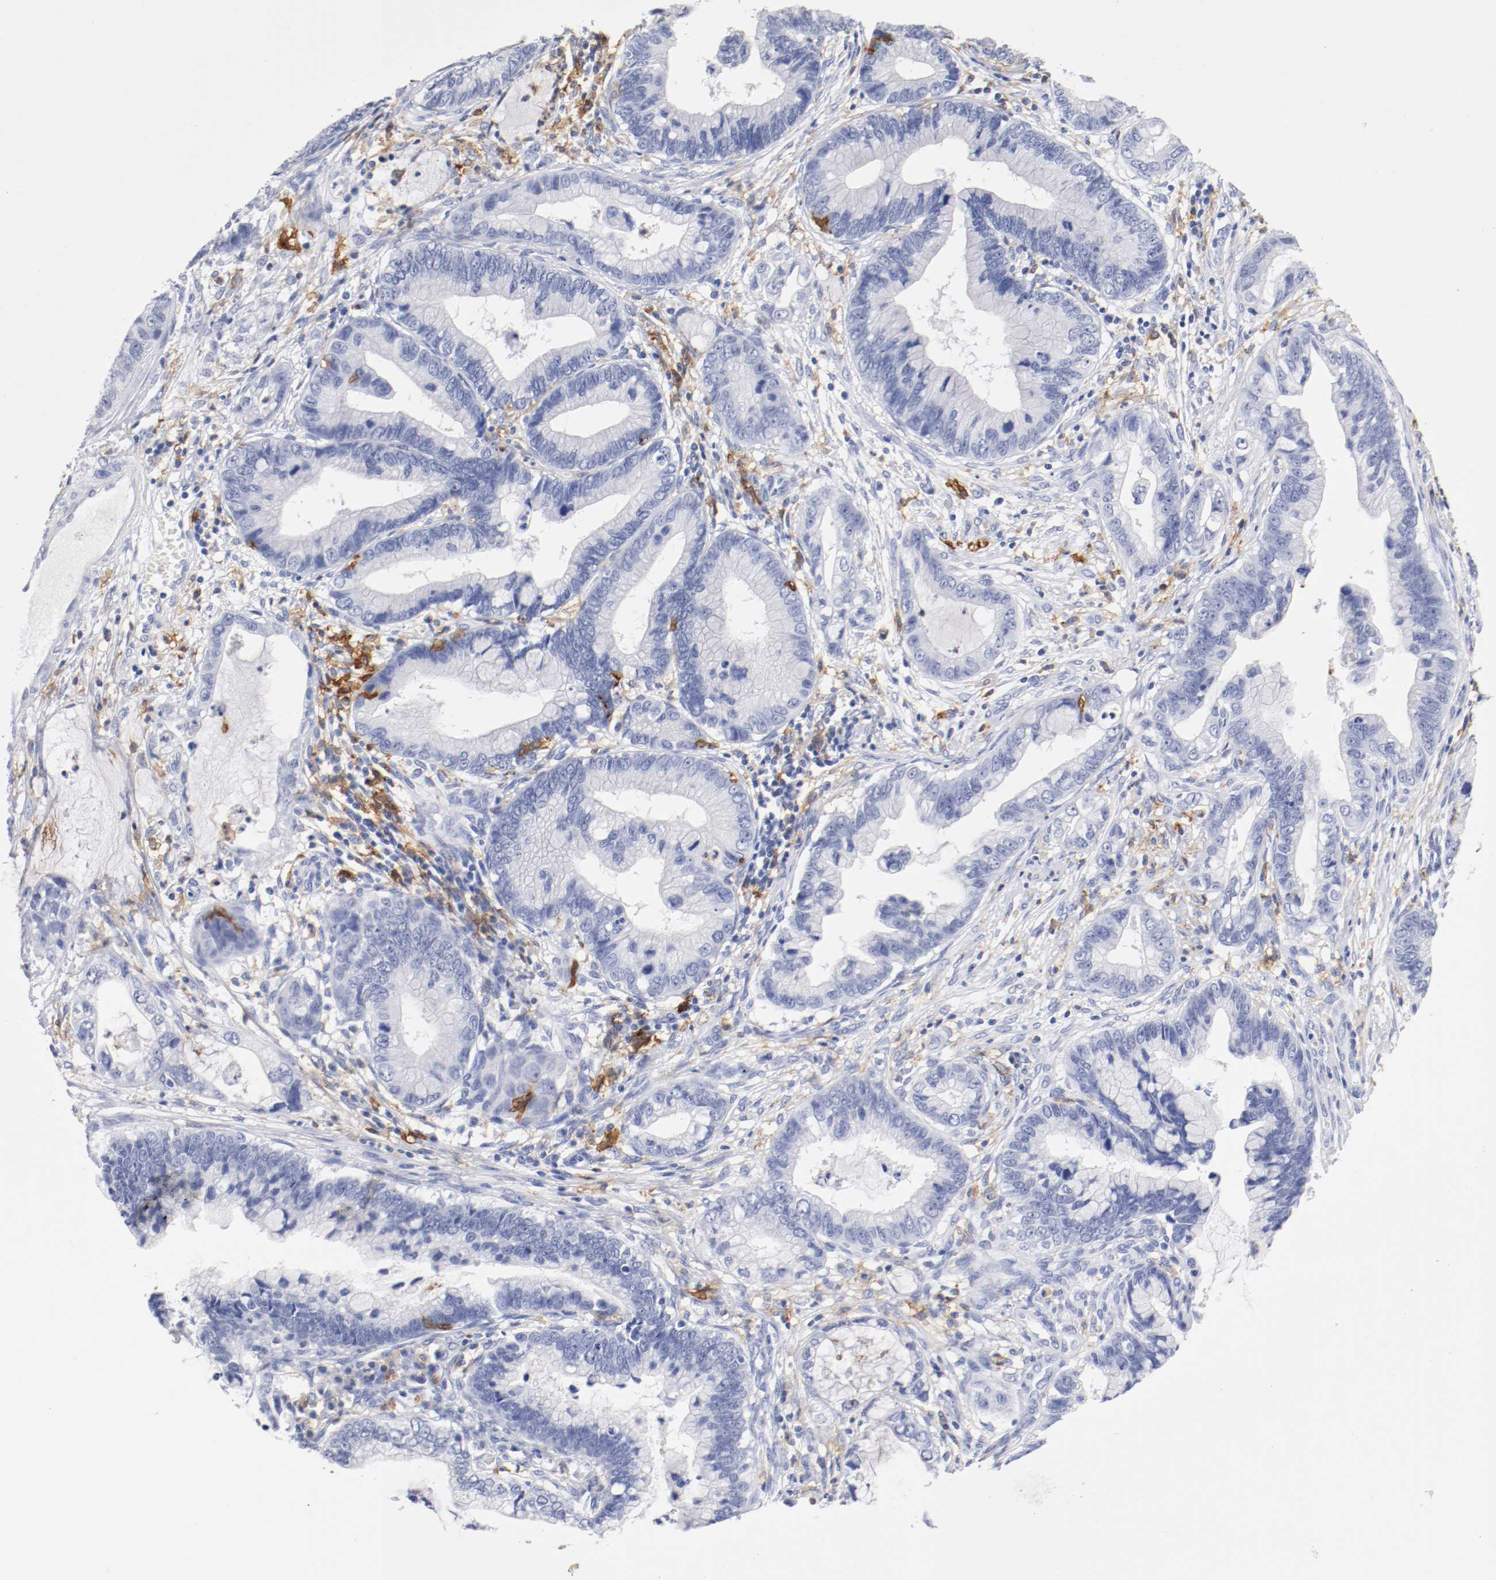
{"staining": {"intensity": "negative", "quantity": "none", "location": "none"}, "tissue": "cervical cancer", "cell_type": "Tumor cells", "image_type": "cancer", "snomed": [{"axis": "morphology", "description": "Adenocarcinoma, NOS"}, {"axis": "topography", "description": "Cervix"}], "caption": "Immunohistochemistry (IHC) of human cervical cancer demonstrates no positivity in tumor cells.", "gene": "ITGAX", "patient": {"sex": "female", "age": 44}}